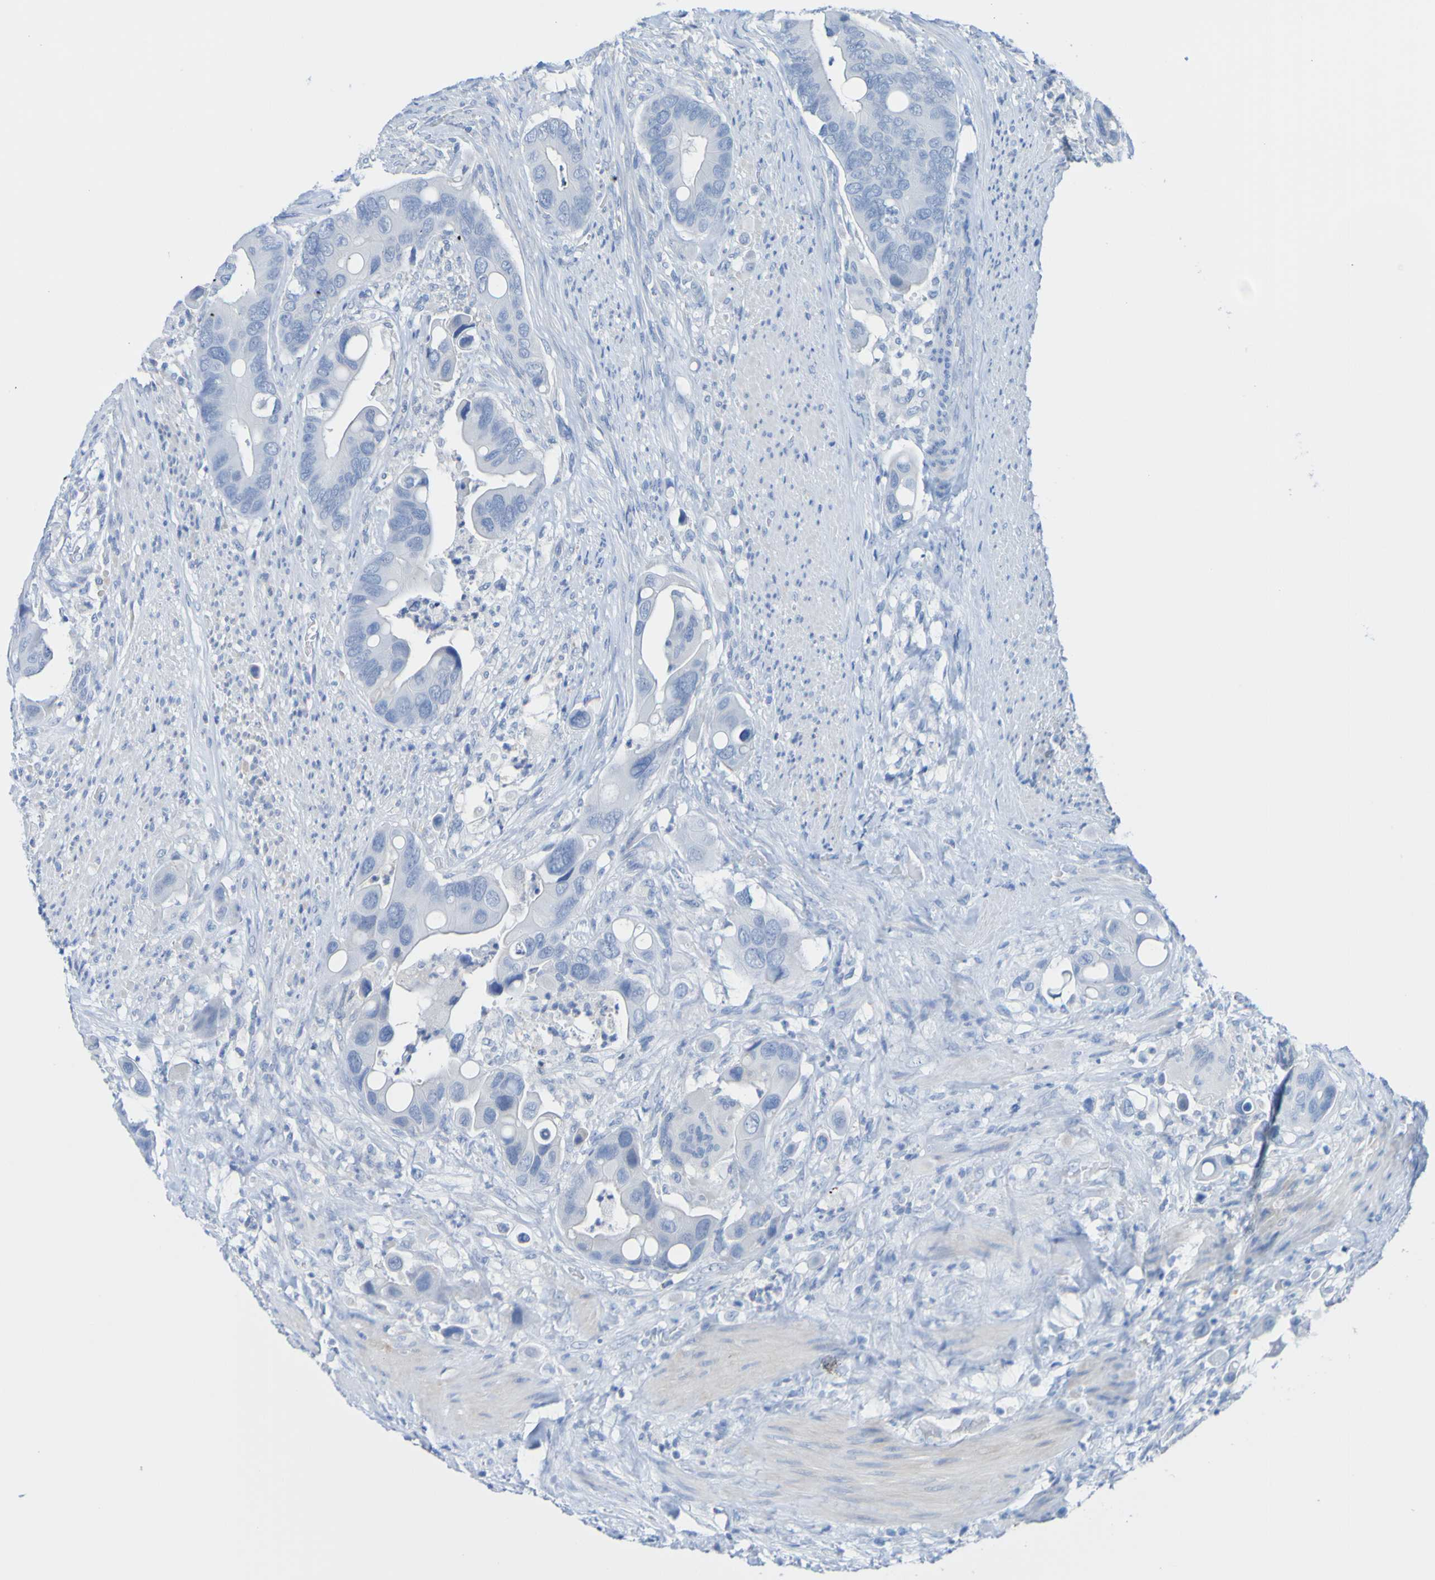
{"staining": {"intensity": "negative", "quantity": "none", "location": "none"}, "tissue": "colorectal cancer", "cell_type": "Tumor cells", "image_type": "cancer", "snomed": [{"axis": "morphology", "description": "Adenocarcinoma, NOS"}, {"axis": "topography", "description": "Rectum"}], "caption": "Human colorectal adenocarcinoma stained for a protein using immunohistochemistry (IHC) exhibits no positivity in tumor cells.", "gene": "ACMSD", "patient": {"sex": "female", "age": 57}}